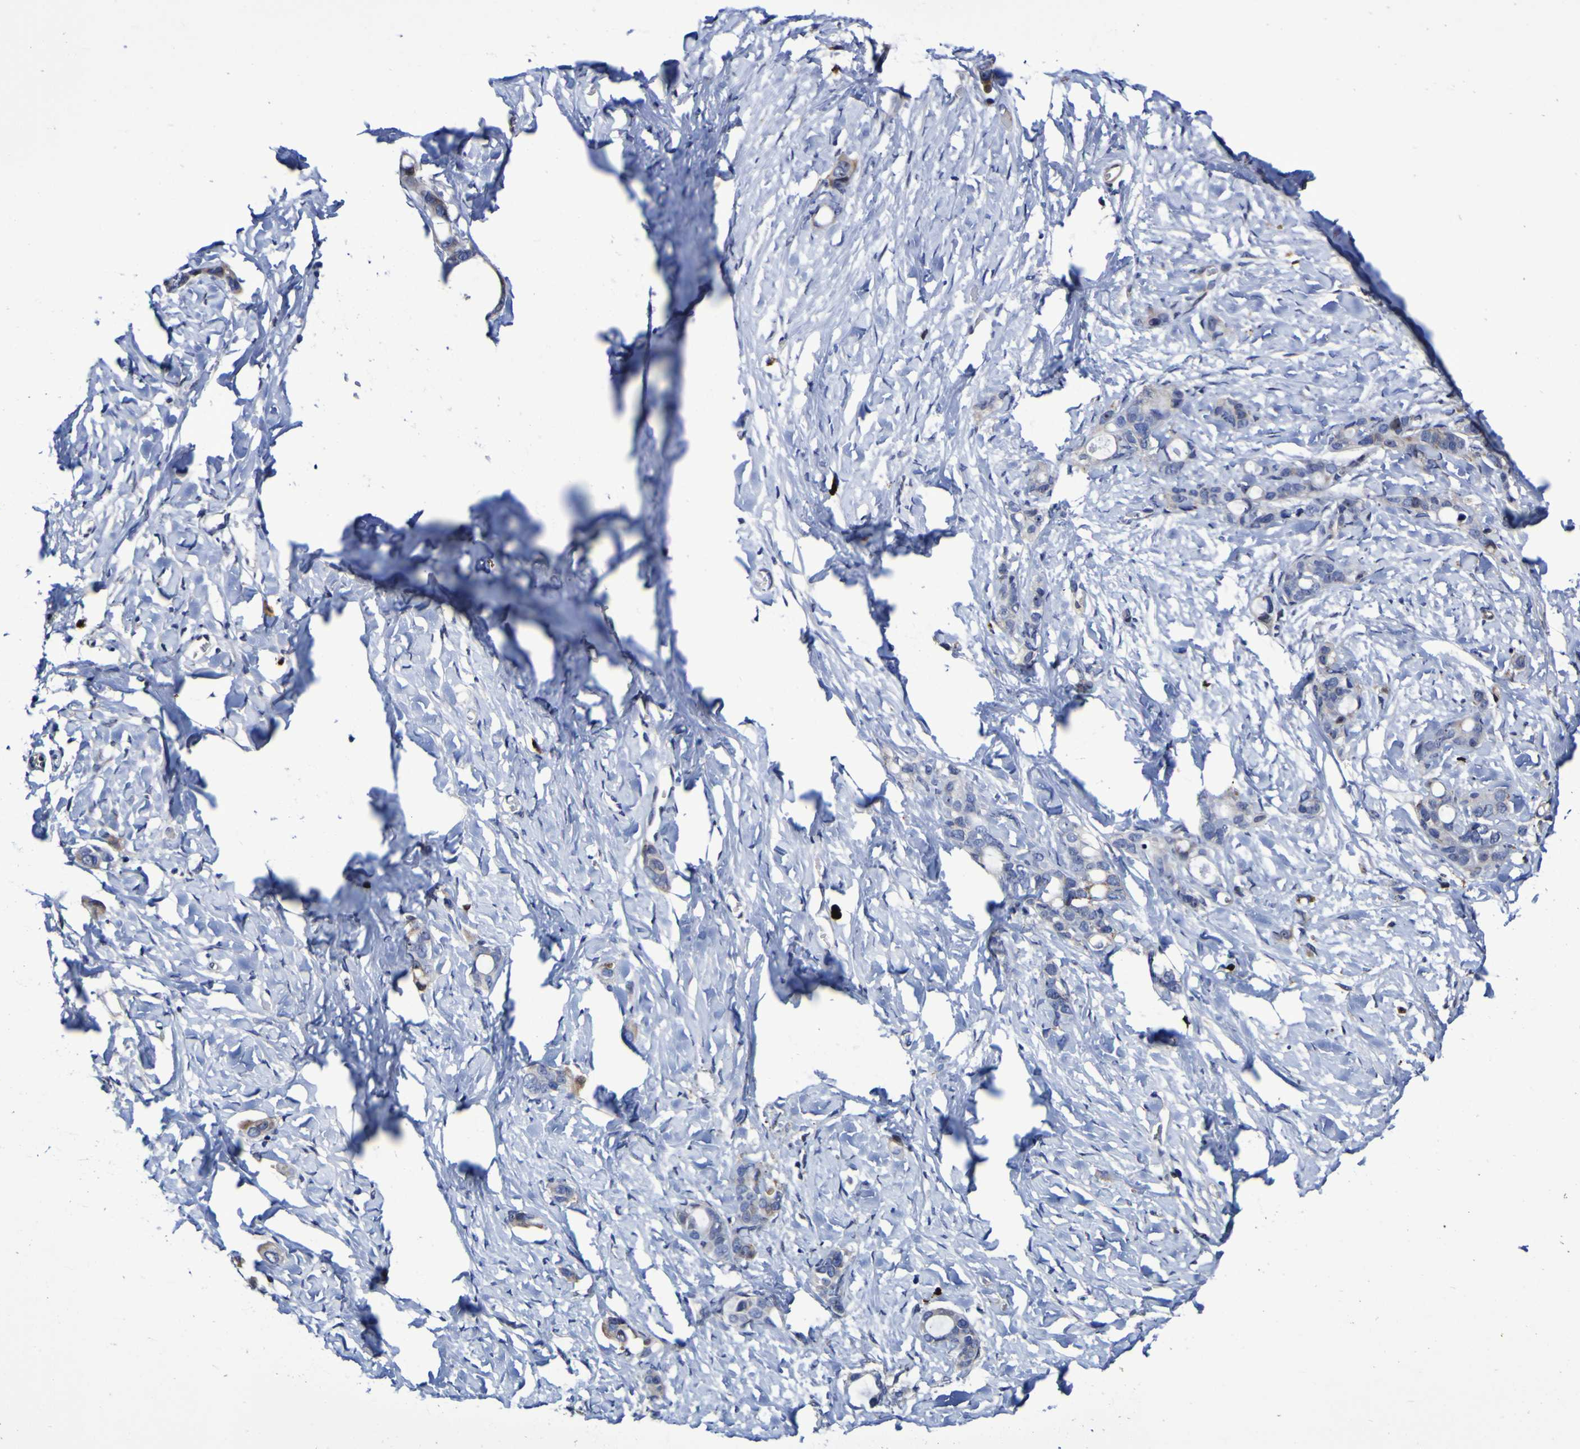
{"staining": {"intensity": "negative", "quantity": "none", "location": "none"}, "tissue": "stomach cancer", "cell_type": "Tumor cells", "image_type": "cancer", "snomed": [{"axis": "morphology", "description": "Adenocarcinoma, NOS"}, {"axis": "topography", "description": "Stomach"}], "caption": "An image of human stomach adenocarcinoma is negative for staining in tumor cells.", "gene": "MGLL", "patient": {"sex": "female", "age": 75}}